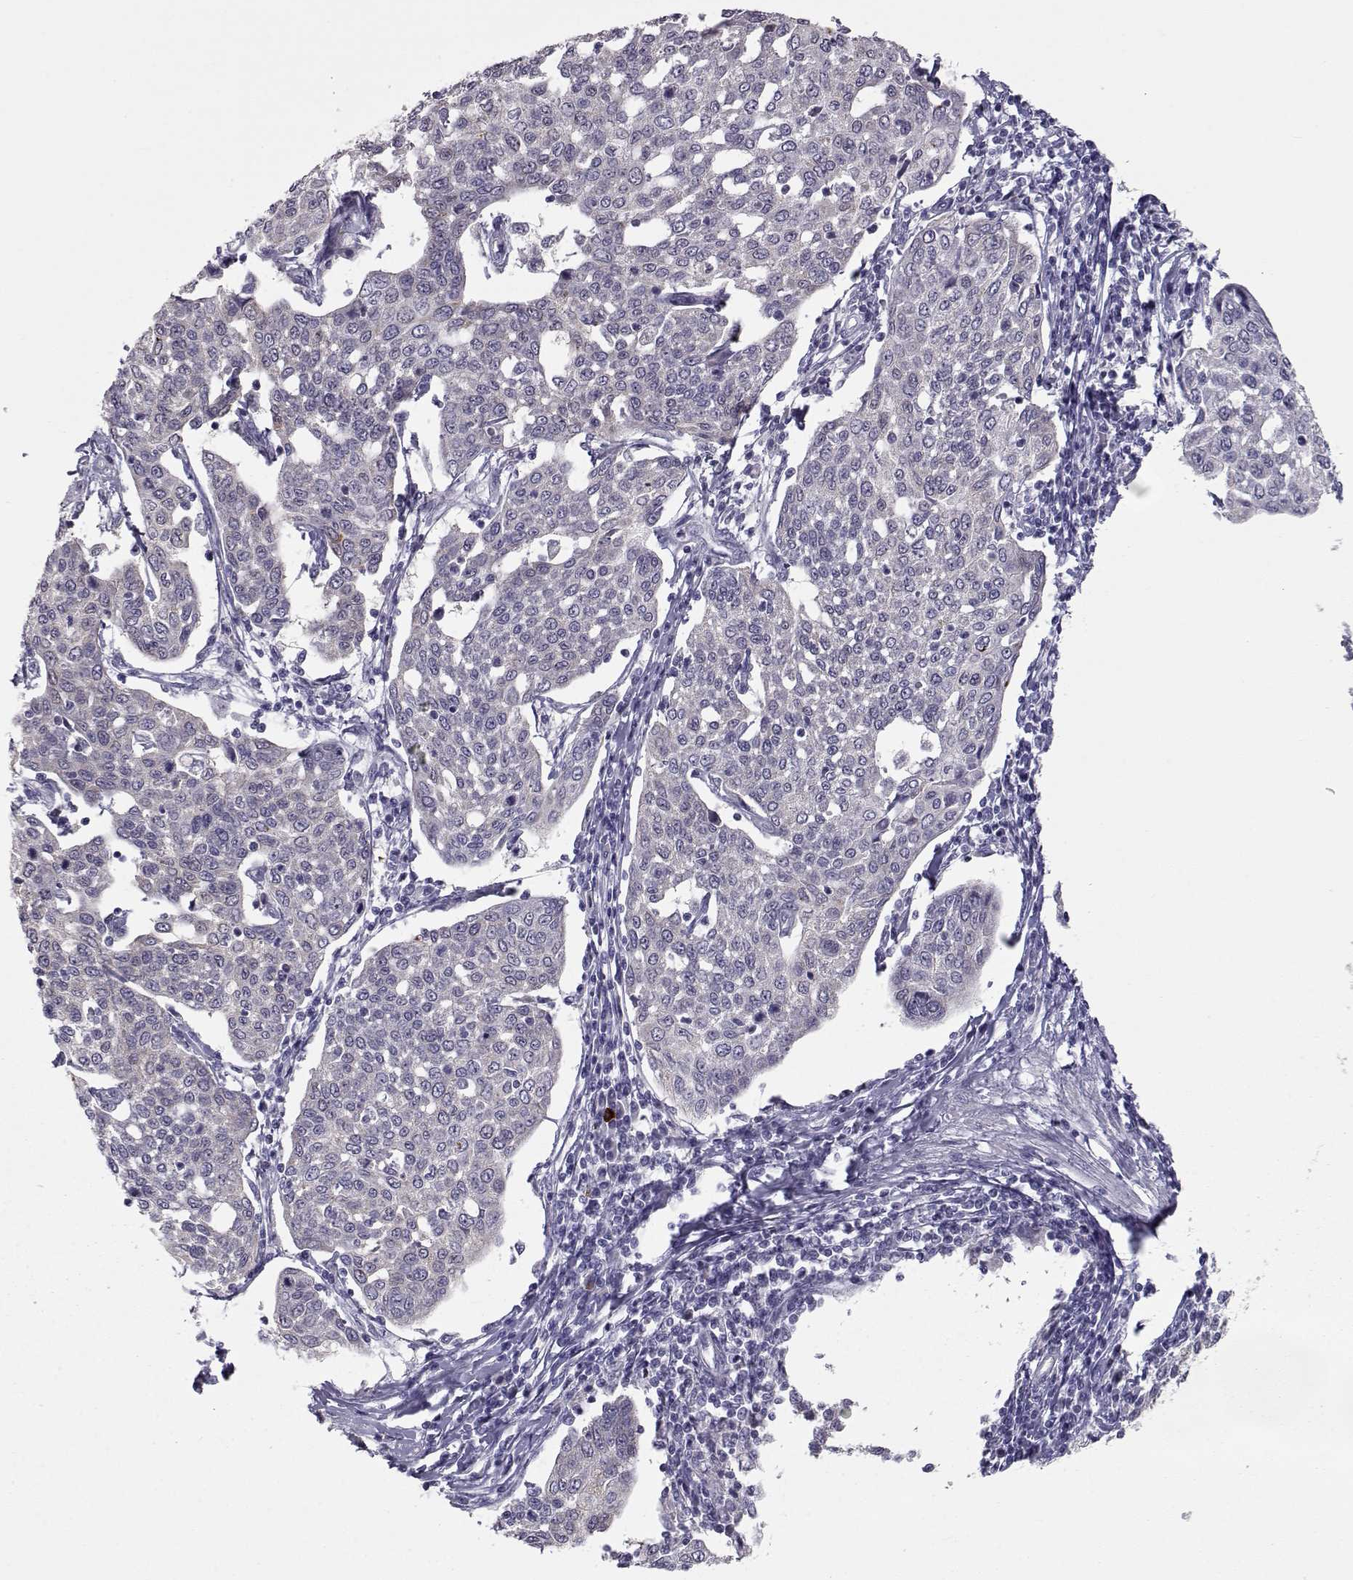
{"staining": {"intensity": "negative", "quantity": "none", "location": "none"}, "tissue": "cervical cancer", "cell_type": "Tumor cells", "image_type": "cancer", "snomed": [{"axis": "morphology", "description": "Squamous cell carcinoma, NOS"}, {"axis": "topography", "description": "Cervix"}], "caption": "Cervical squamous cell carcinoma was stained to show a protein in brown. There is no significant expression in tumor cells.", "gene": "NPVF", "patient": {"sex": "female", "age": 34}}